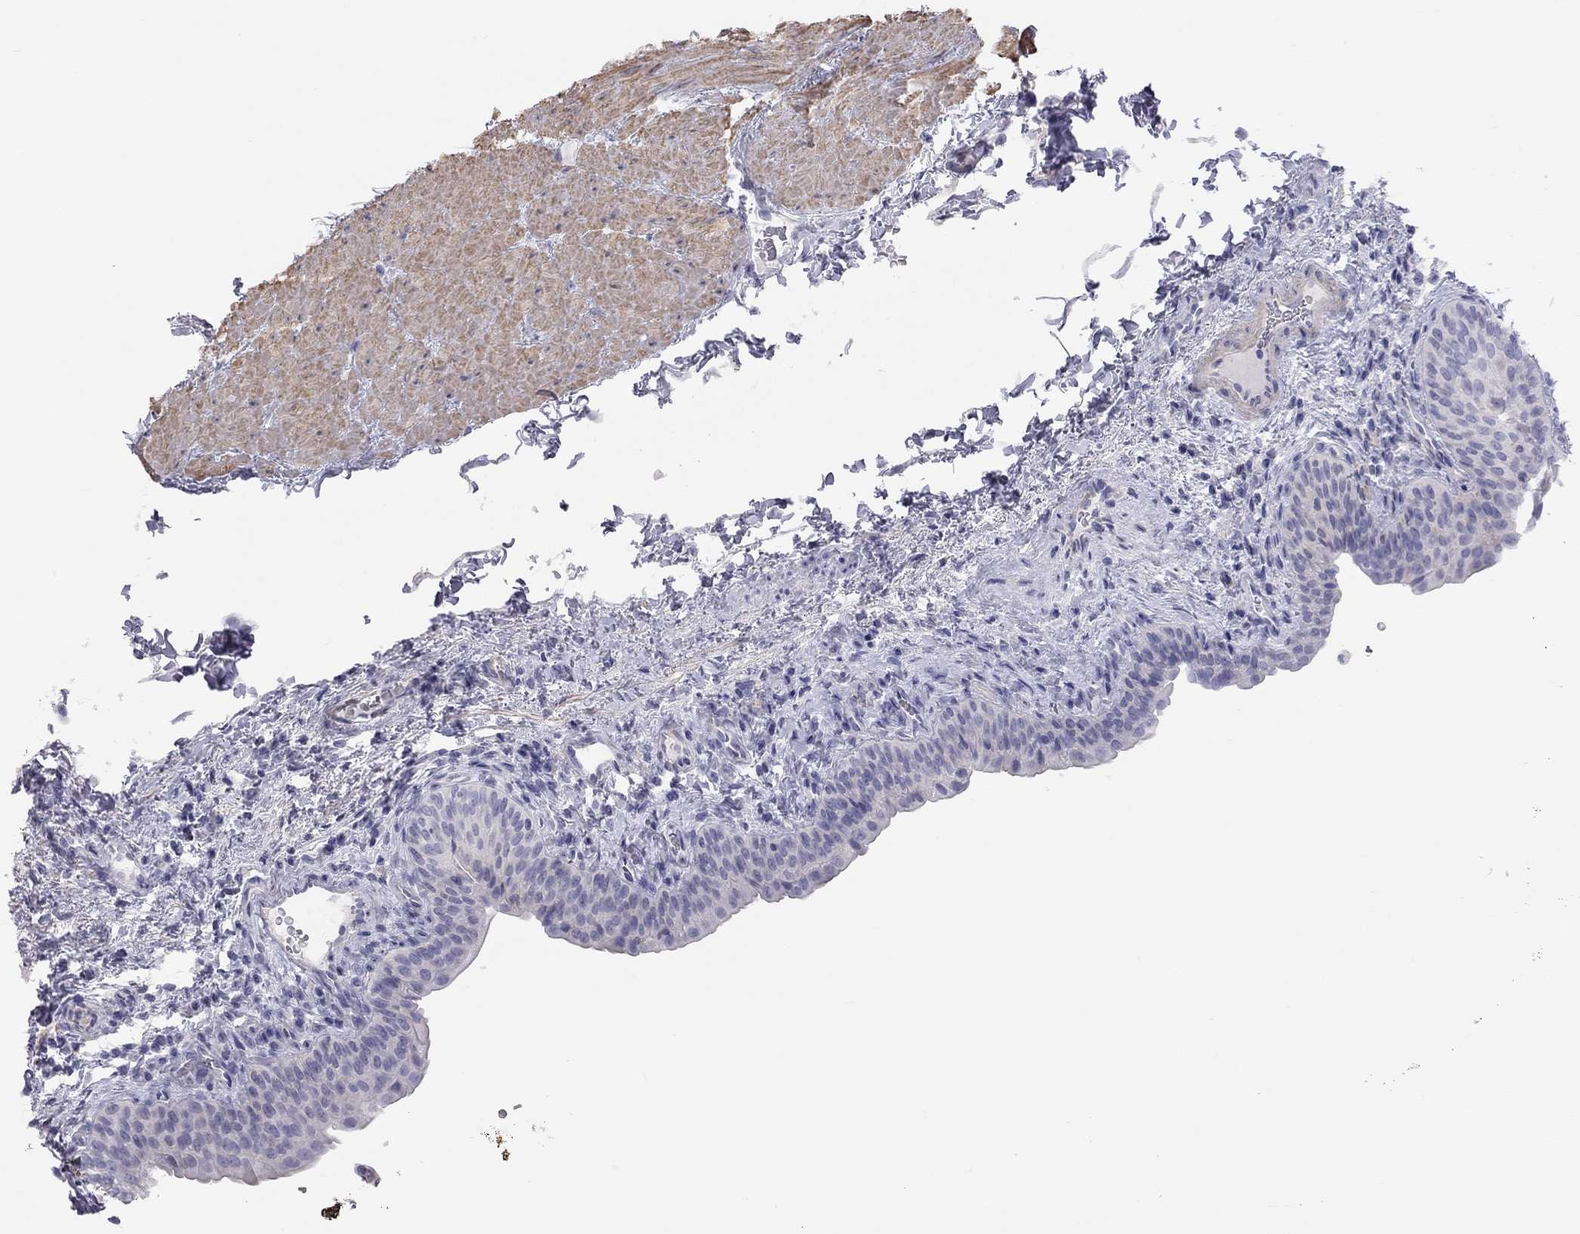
{"staining": {"intensity": "negative", "quantity": "none", "location": "none"}, "tissue": "urinary bladder", "cell_type": "Urothelial cells", "image_type": "normal", "snomed": [{"axis": "morphology", "description": "Normal tissue, NOS"}, {"axis": "topography", "description": "Urinary bladder"}], "caption": "Immunohistochemistry (IHC) micrograph of benign human urinary bladder stained for a protein (brown), which demonstrates no staining in urothelial cells.", "gene": "ADCYAP1", "patient": {"sex": "male", "age": 66}}